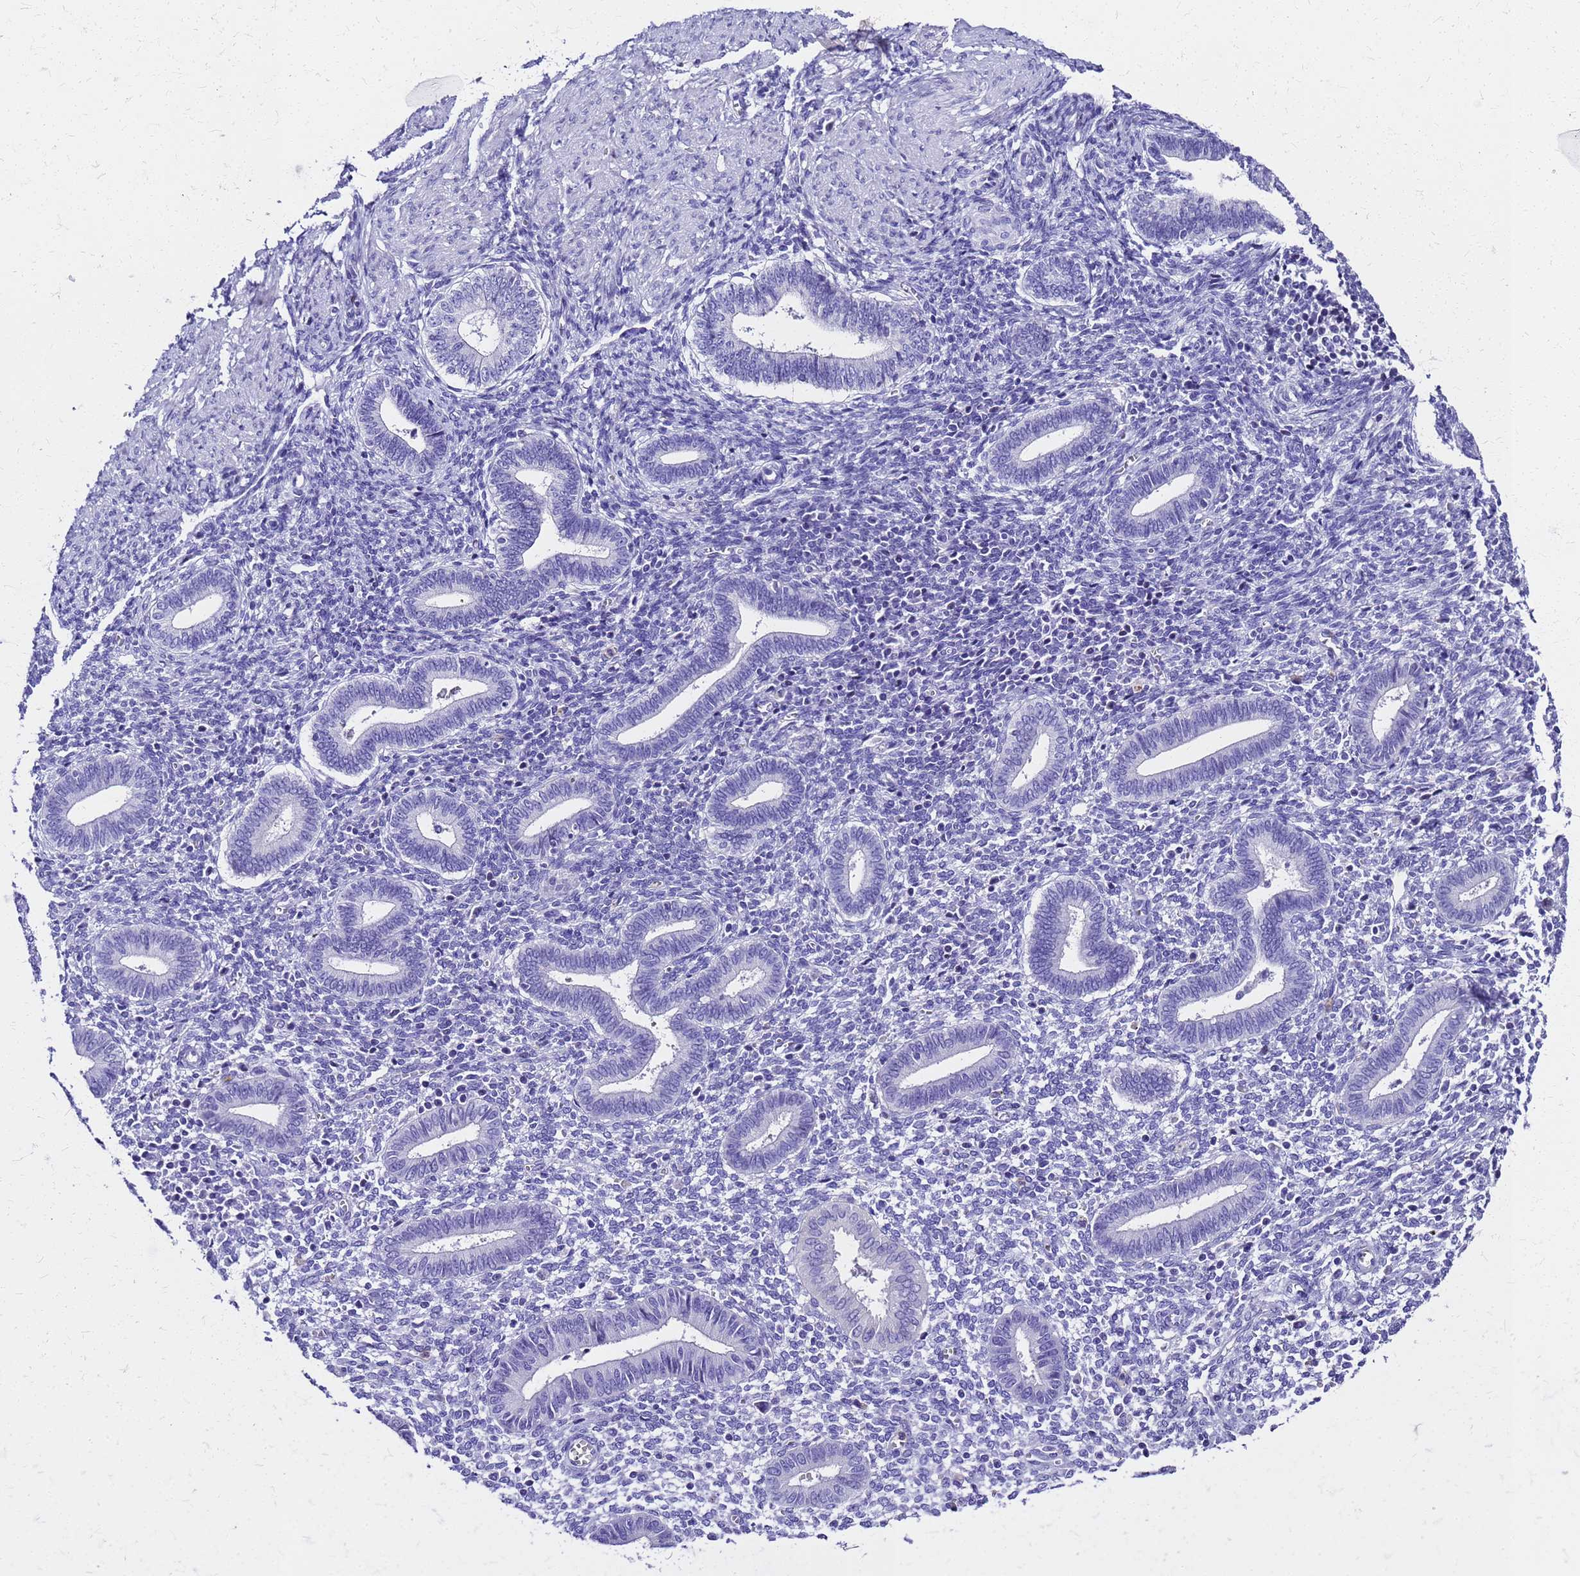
{"staining": {"intensity": "negative", "quantity": "none", "location": "none"}, "tissue": "endometrium", "cell_type": "Cells in endometrial stroma", "image_type": "normal", "snomed": [{"axis": "morphology", "description": "Normal tissue, NOS"}, {"axis": "topography", "description": "Endometrium"}], "caption": "IHC histopathology image of normal endometrium stained for a protein (brown), which exhibits no staining in cells in endometrial stroma. The staining is performed using DAB (3,3'-diaminobenzidine) brown chromogen with nuclei counter-stained in using hematoxylin.", "gene": "SMIM21", "patient": {"sex": "female", "age": 44}}